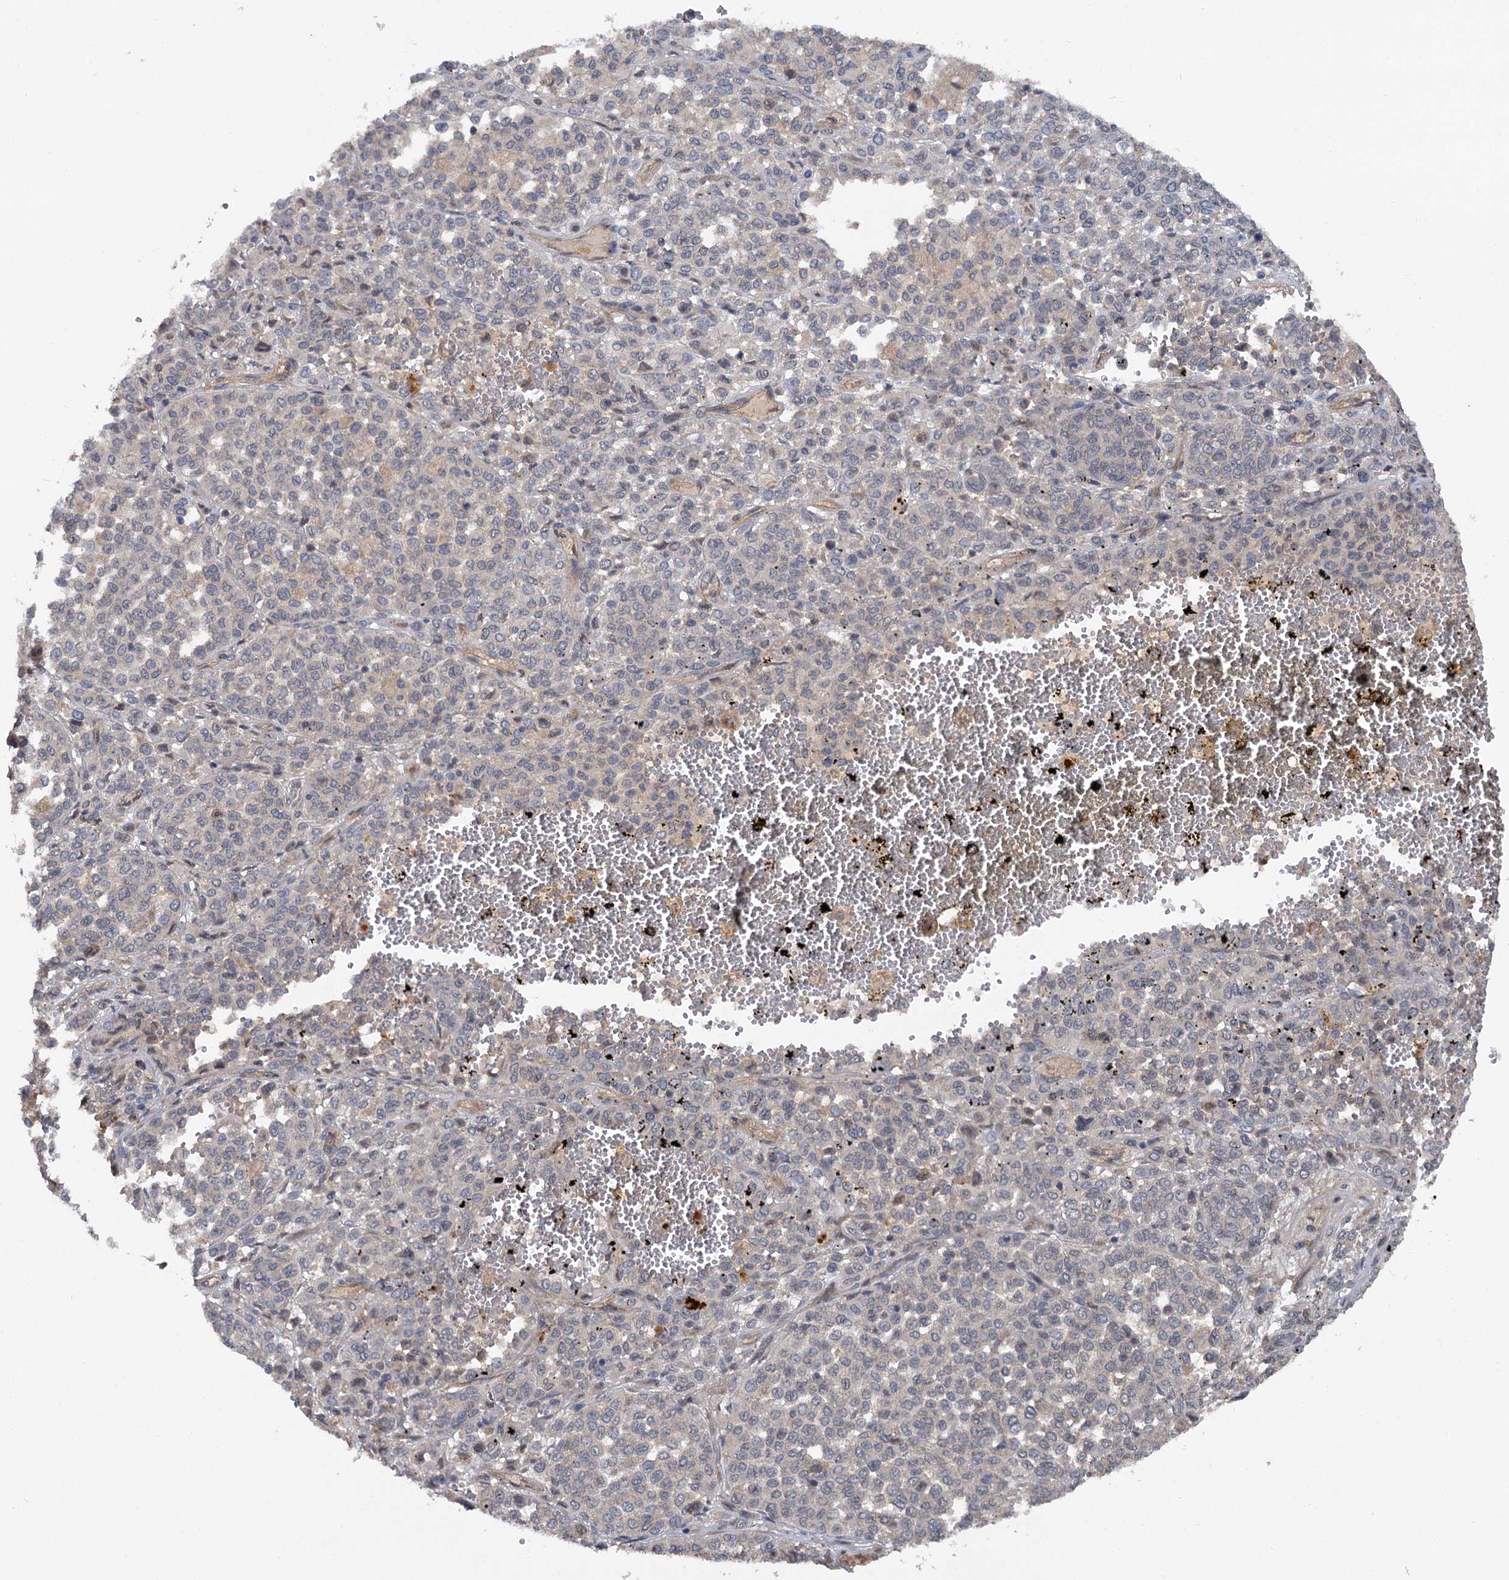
{"staining": {"intensity": "negative", "quantity": "none", "location": "none"}, "tissue": "melanoma", "cell_type": "Tumor cells", "image_type": "cancer", "snomed": [{"axis": "morphology", "description": "Malignant melanoma, Metastatic site"}, {"axis": "topography", "description": "Pancreas"}], "caption": "Tumor cells show no significant protein expression in malignant melanoma (metastatic site). (Brightfield microscopy of DAB immunohistochemistry (IHC) at high magnification).", "gene": "ZNF324", "patient": {"sex": "female", "age": 30}}